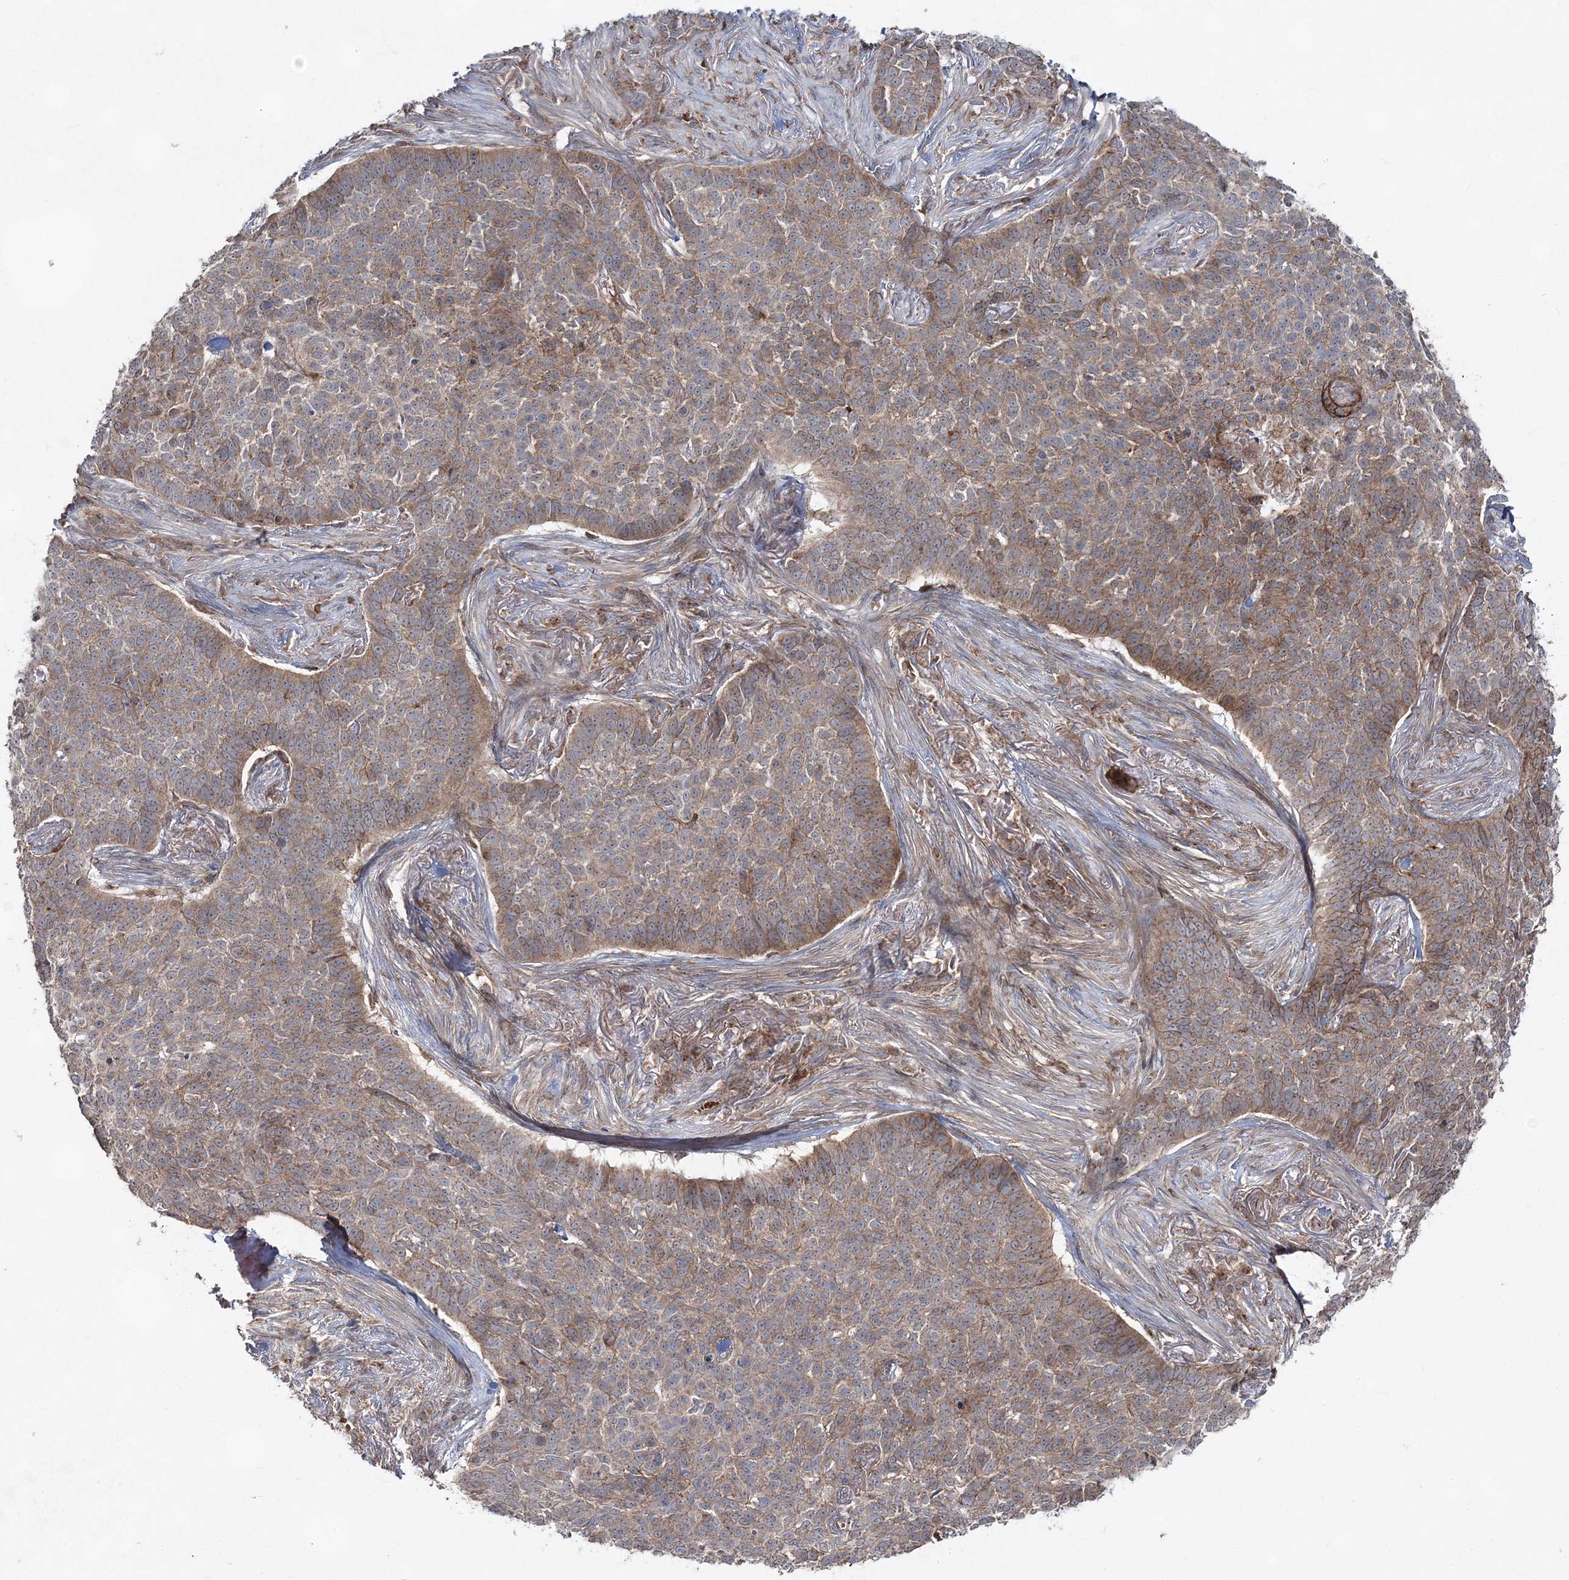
{"staining": {"intensity": "moderate", "quantity": ">75%", "location": "cytoplasmic/membranous"}, "tissue": "skin cancer", "cell_type": "Tumor cells", "image_type": "cancer", "snomed": [{"axis": "morphology", "description": "Basal cell carcinoma"}, {"axis": "topography", "description": "Skin"}], "caption": "Skin cancer tissue exhibits moderate cytoplasmic/membranous positivity in approximately >75% of tumor cells", "gene": "PCBD2", "patient": {"sex": "male", "age": 85}}